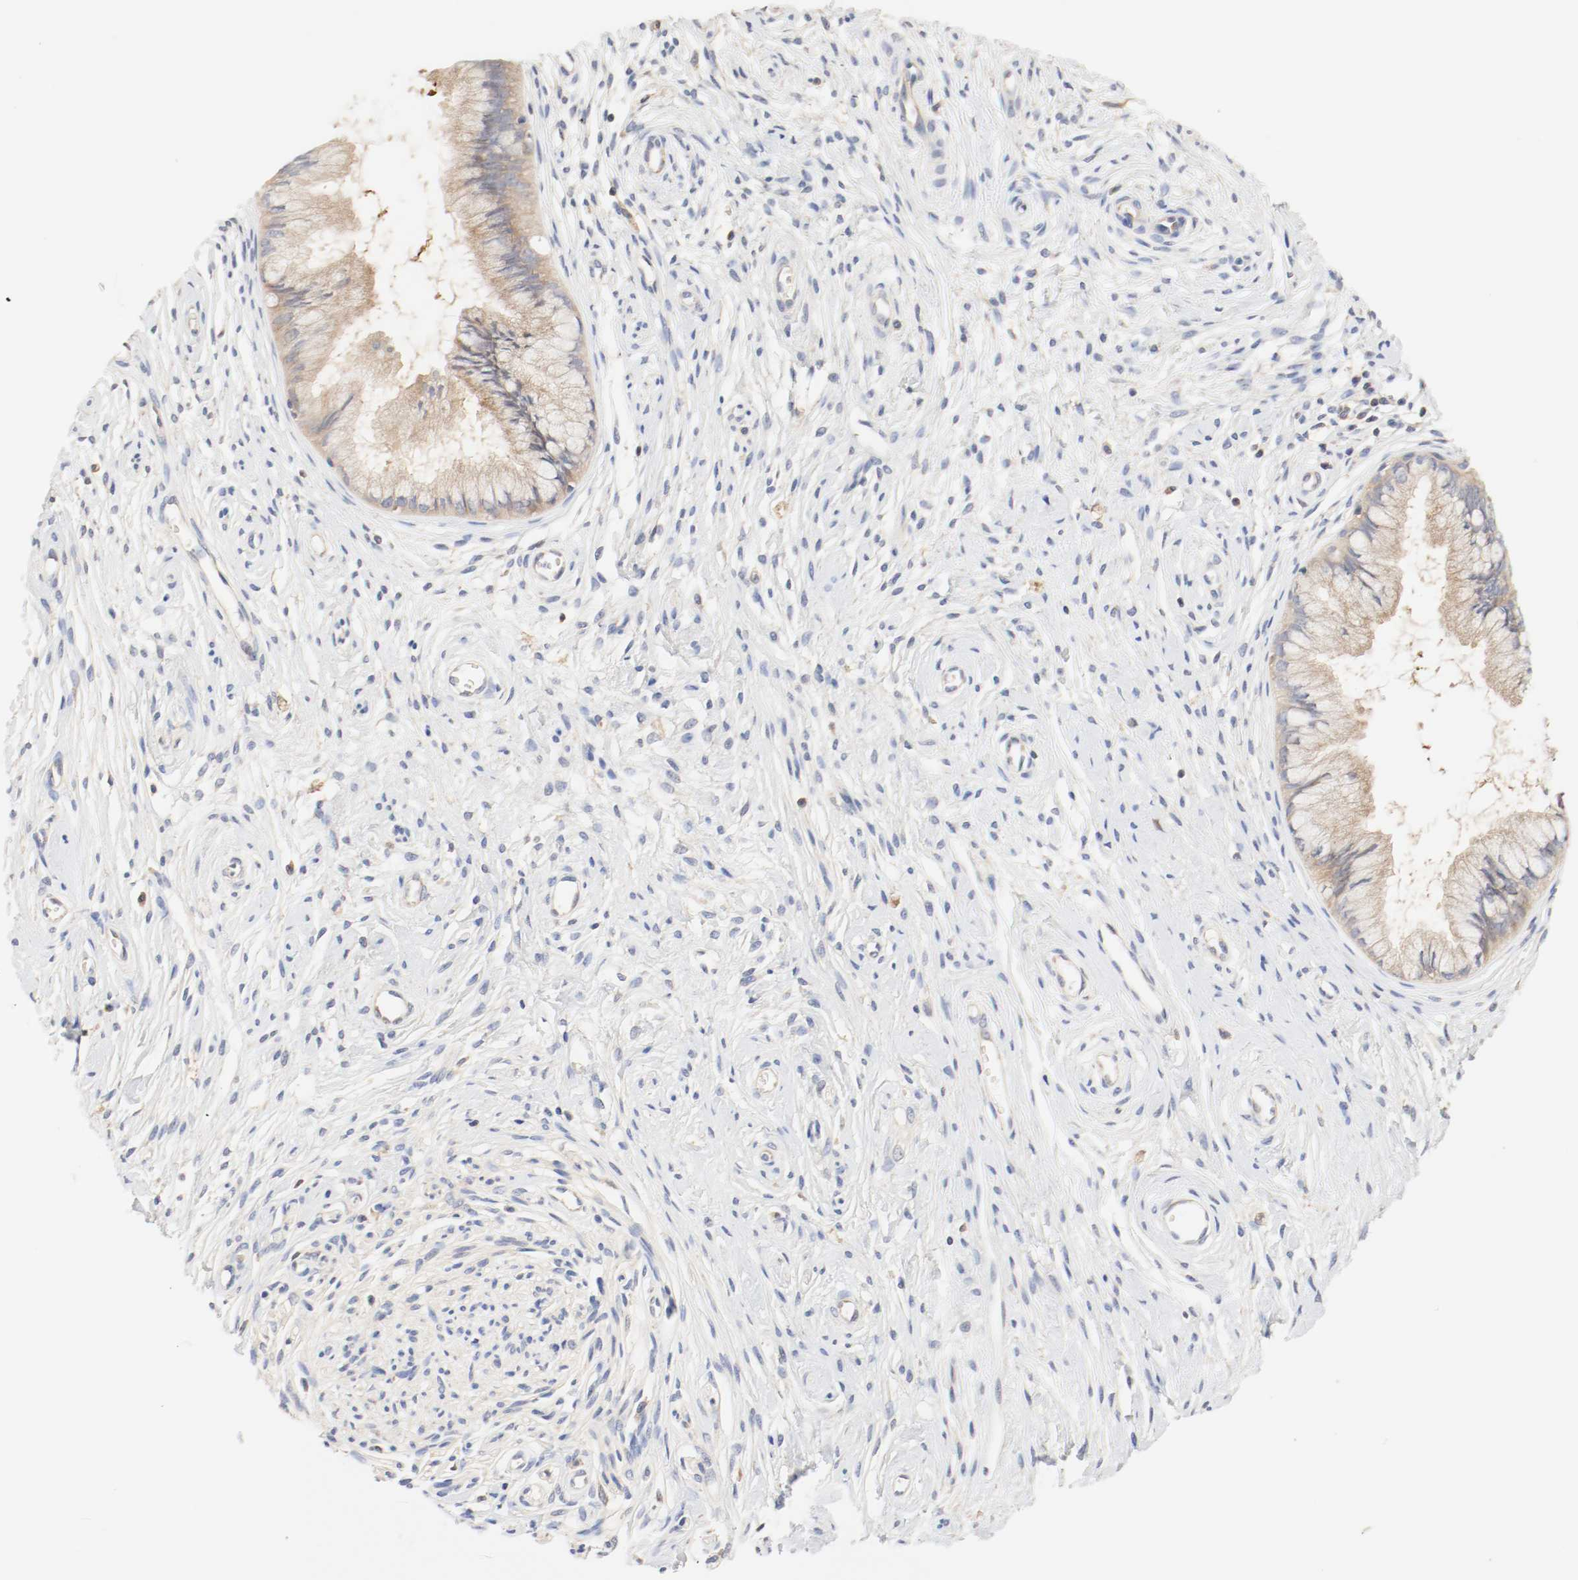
{"staining": {"intensity": "moderate", "quantity": ">75%", "location": "cytoplasmic/membranous"}, "tissue": "cervix", "cell_type": "Glandular cells", "image_type": "normal", "snomed": [{"axis": "morphology", "description": "Normal tissue, NOS"}, {"axis": "topography", "description": "Cervix"}], "caption": "Protein staining demonstrates moderate cytoplasmic/membranous positivity in approximately >75% of glandular cells in unremarkable cervix.", "gene": "GIT1", "patient": {"sex": "female", "age": 39}}